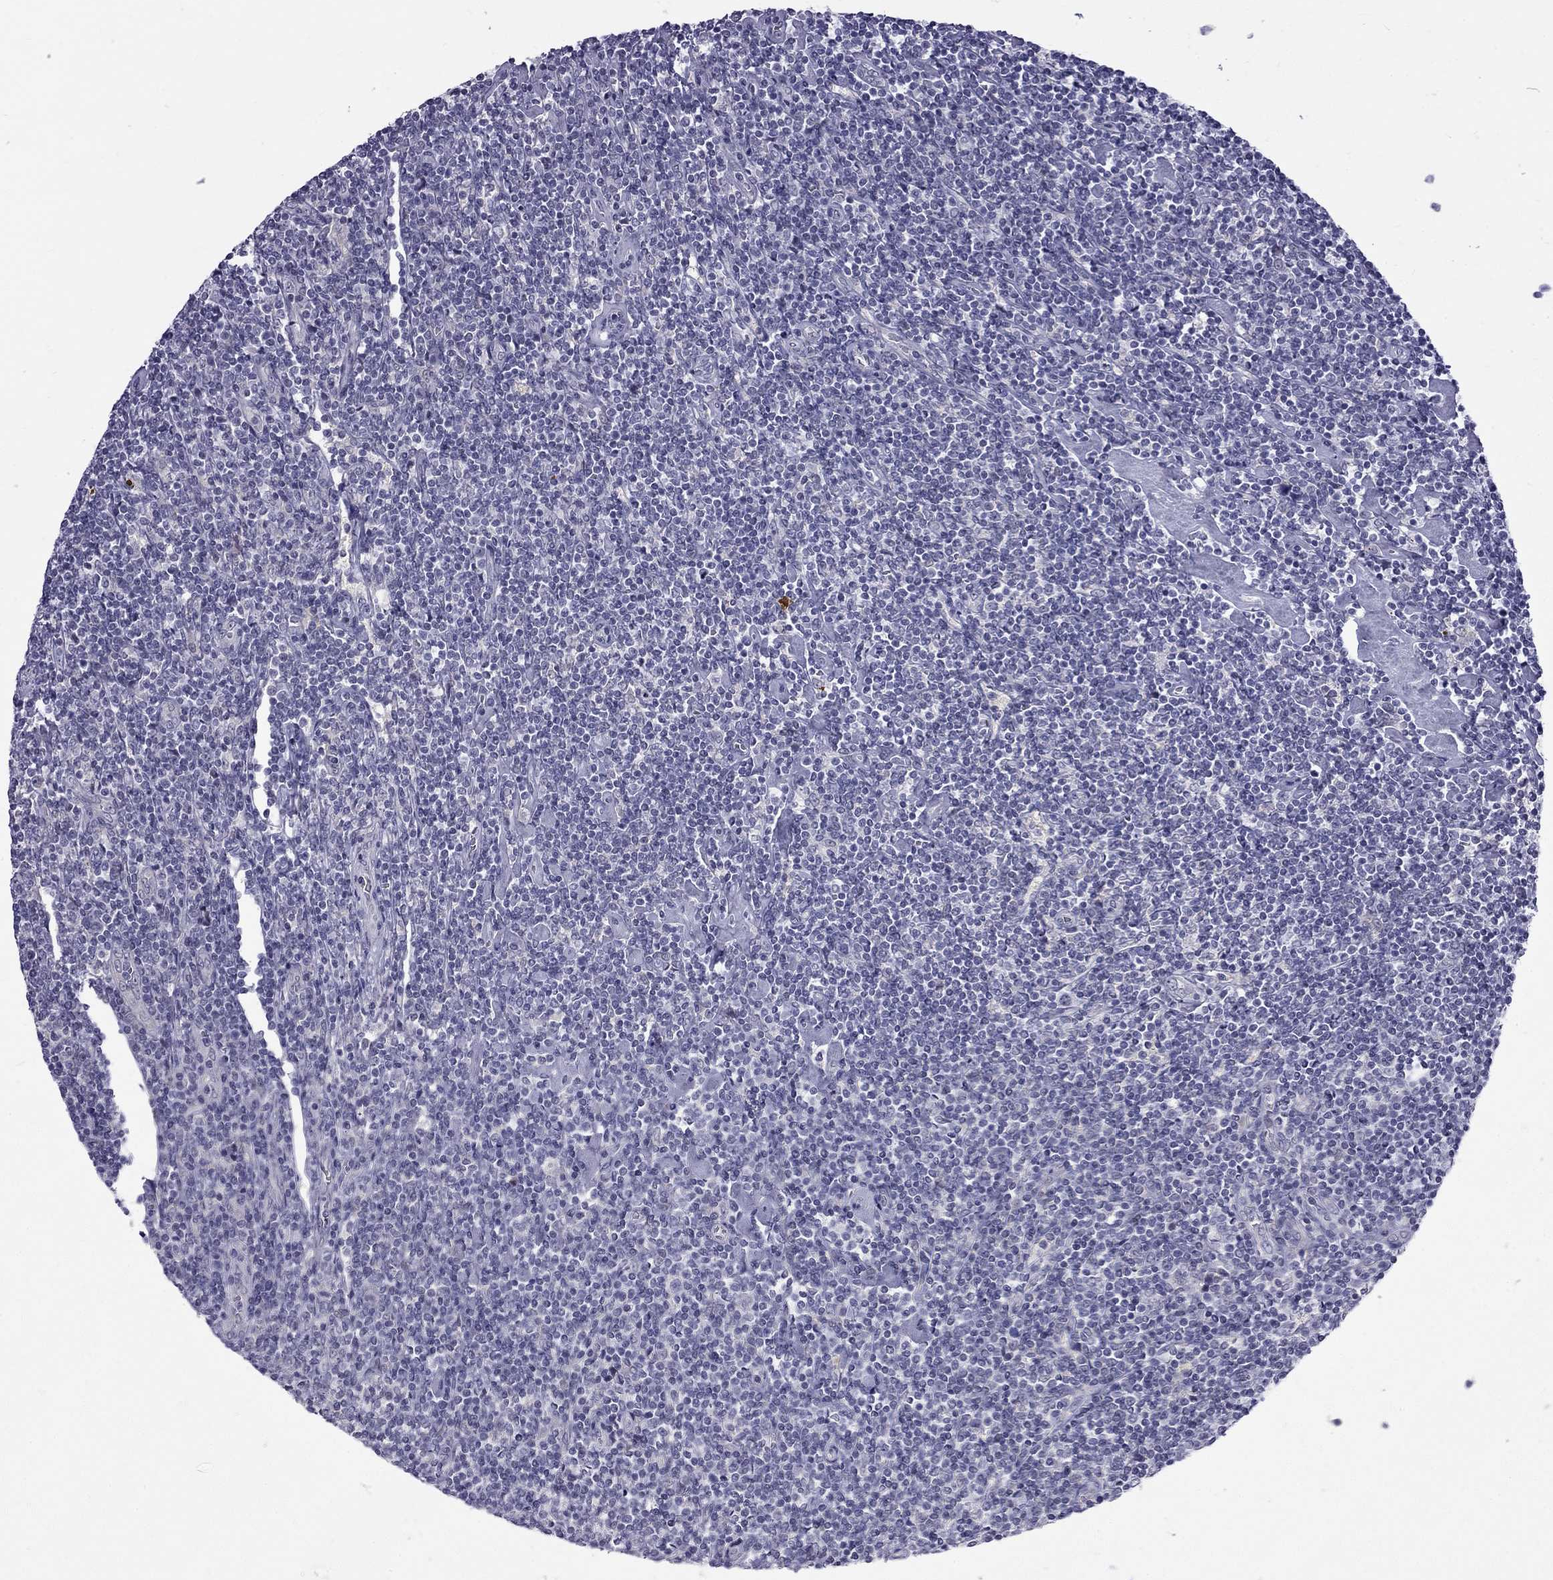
{"staining": {"intensity": "negative", "quantity": "none", "location": "none"}, "tissue": "lymphoma", "cell_type": "Tumor cells", "image_type": "cancer", "snomed": [{"axis": "morphology", "description": "Hodgkin's disease, NOS"}, {"axis": "topography", "description": "Lymph node"}], "caption": "This is an immunohistochemistry (IHC) histopathology image of lymphoma. There is no expression in tumor cells.", "gene": "RTL9", "patient": {"sex": "male", "age": 40}}